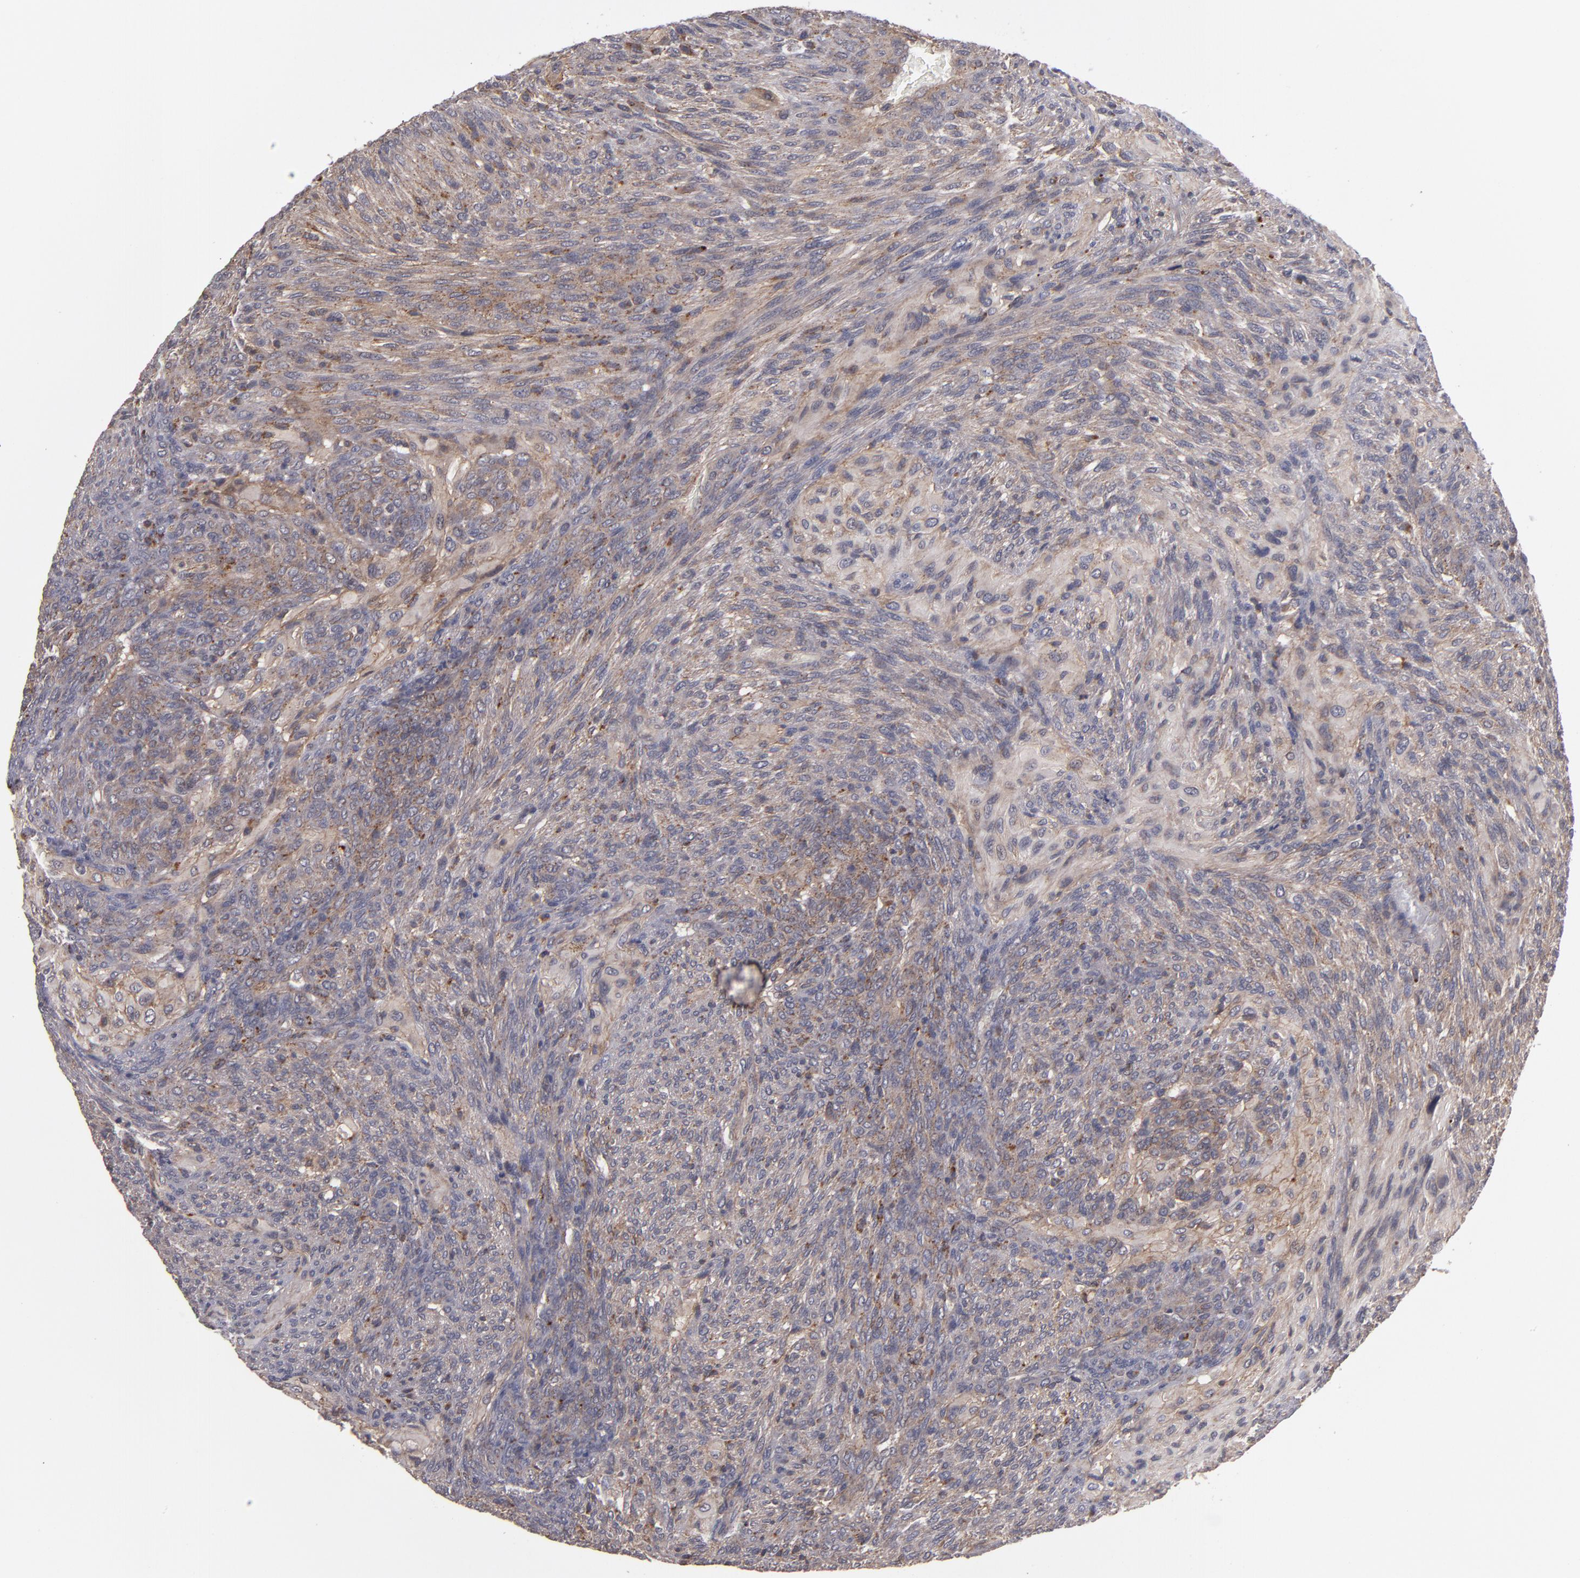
{"staining": {"intensity": "weak", "quantity": "25%-75%", "location": "cytoplasmic/membranous"}, "tissue": "glioma", "cell_type": "Tumor cells", "image_type": "cancer", "snomed": [{"axis": "morphology", "description": "Glioma, malignant, High grade"}, {"axis": "topography", "description": "Cerebral cortex"}], "caption": "Immunohistochemical staining of malignant glioma (high-grade) shows weak cytoplasmic/membranous protein staining in approximately 25%-75% of tumor cells.", "gene": "CTSO", "patient": {"sex": "female", "age": 55}}